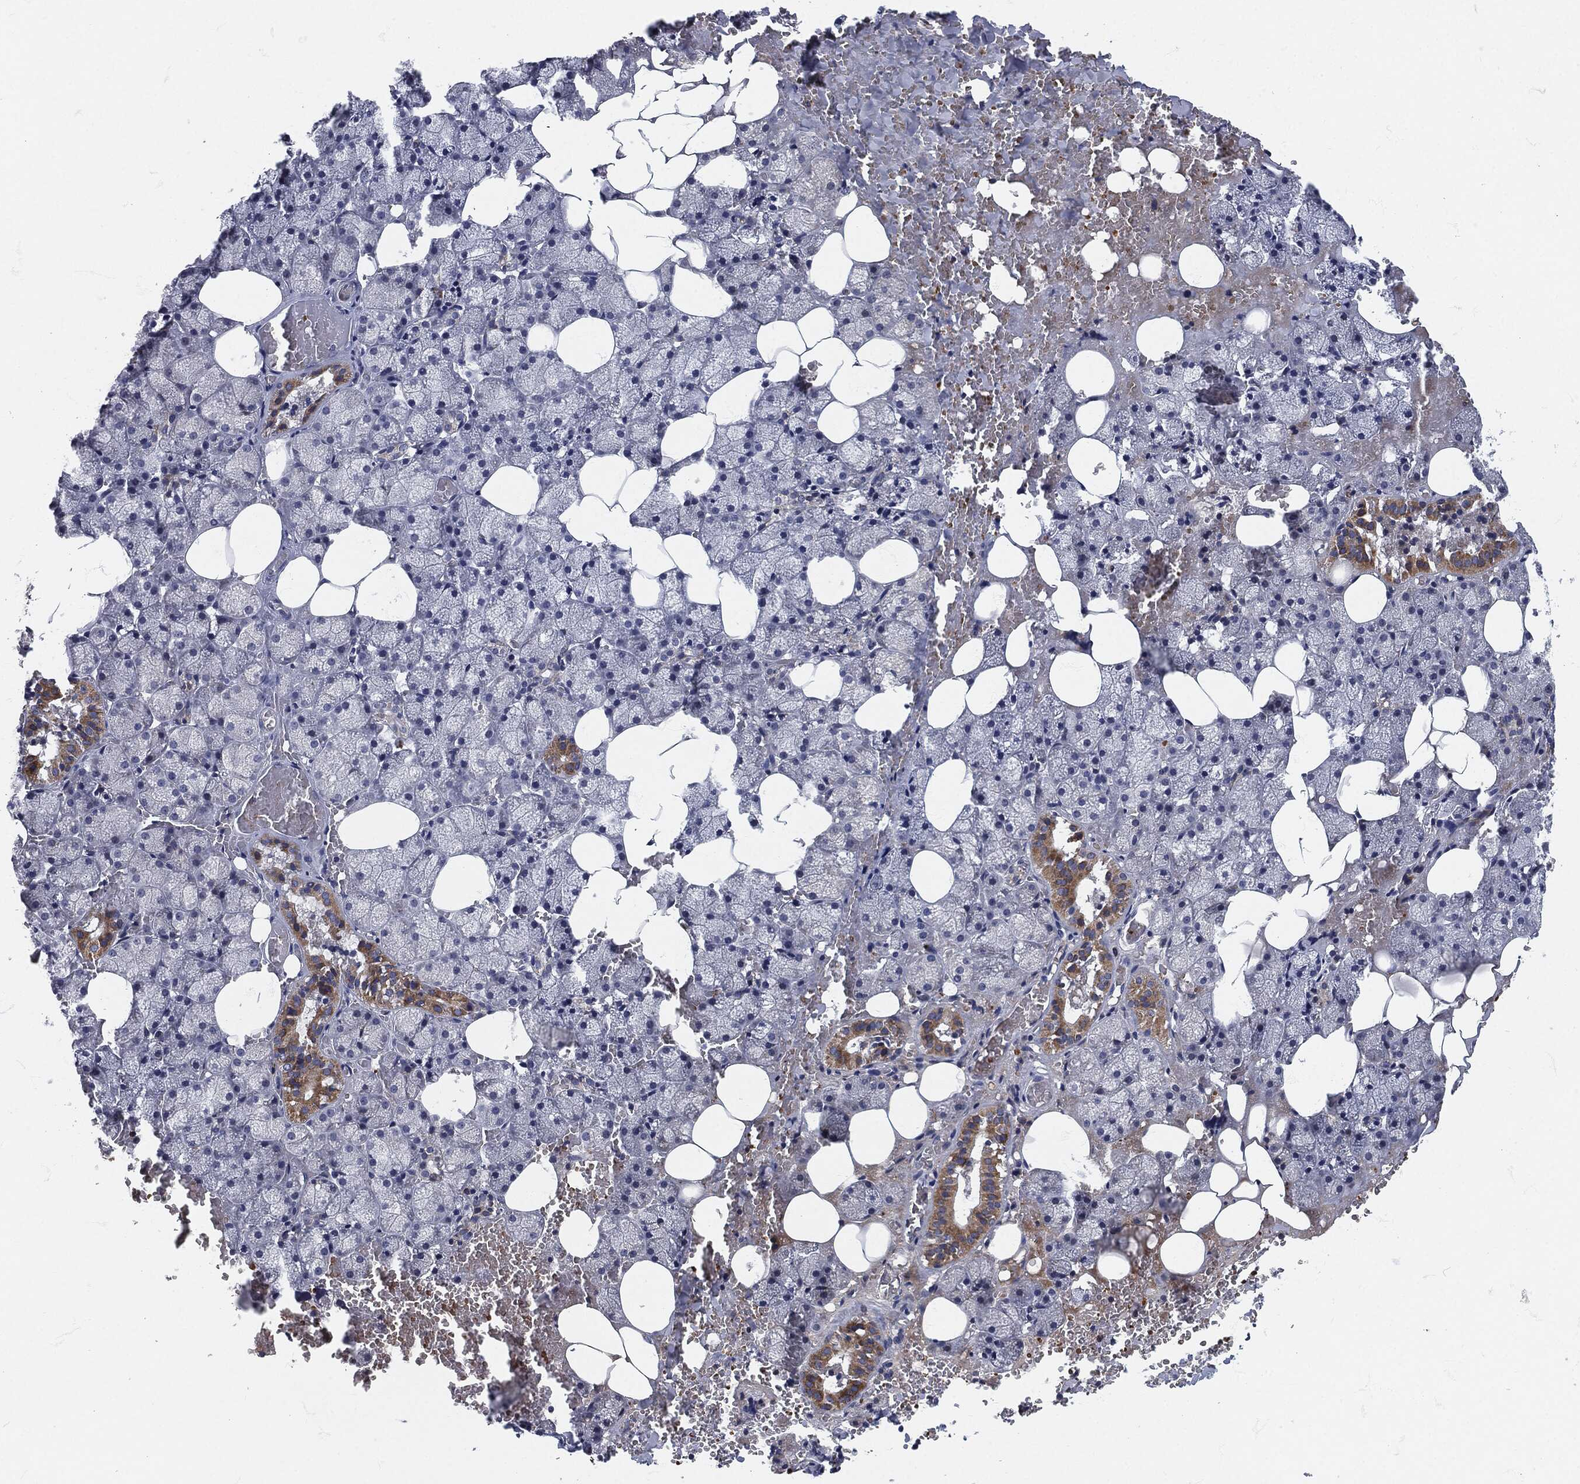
{"staining": {"intensity": "strong", "quantity": "<25%", "location": "cytoplasmic/membranous"}, "tissue": "salivary gland", "cell_type": "Glandular cells", "image_type": "normal", "snomed": [{"axis": "morphology", "description": "Normal tissue, NOS"}, {"axis": "topography", "description": "Salivary gland"}], "caption": "Immunohistochemistry photomicrograph of normal human salivary gland stained for a protein (brown), which exhibits medium levels of strong cytoplasmic/membranous staining in about <25% of glandular cells.", "gene": "SIGLEC9", "patient": {"sex": "male", "age": 38}}